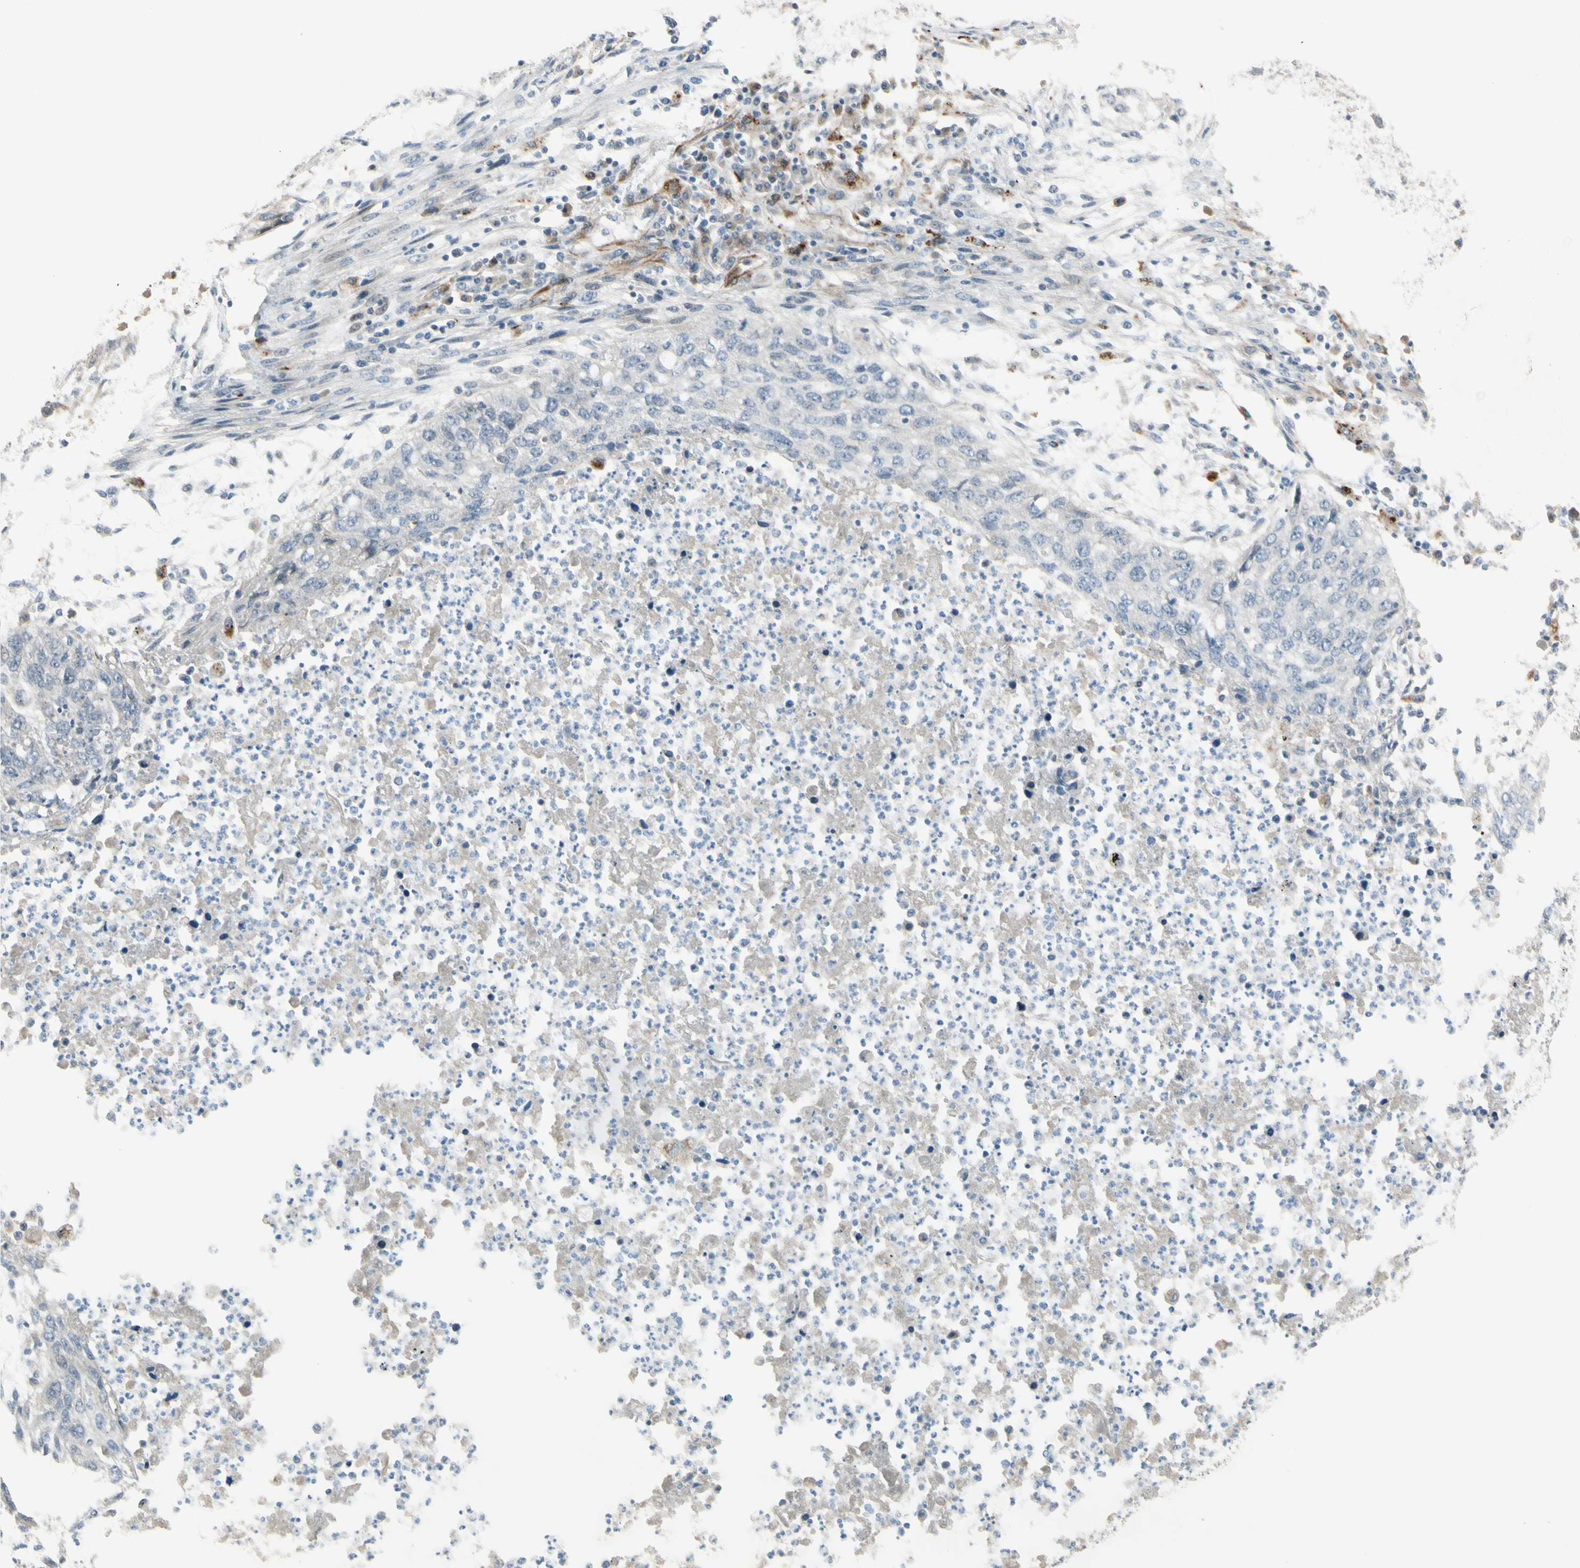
{"staining": {"intensity": "negative", "quantity": "none", "location": "none"}, "tissue": "lung cancer", "cell_type": "Tumor cells", "image_type": "cancer", "snomed": [{"axis": "morphology", "description": "Squamous cell carcinoma, NOS"}, {"axis": "topography", "description": "Lung"}], "caption": "Photomicrograph shows no significant protein staining in tumor cells of lung cancer.", "gene": "NDFIP1", "patient": {"sex": "female", "age": 63}}